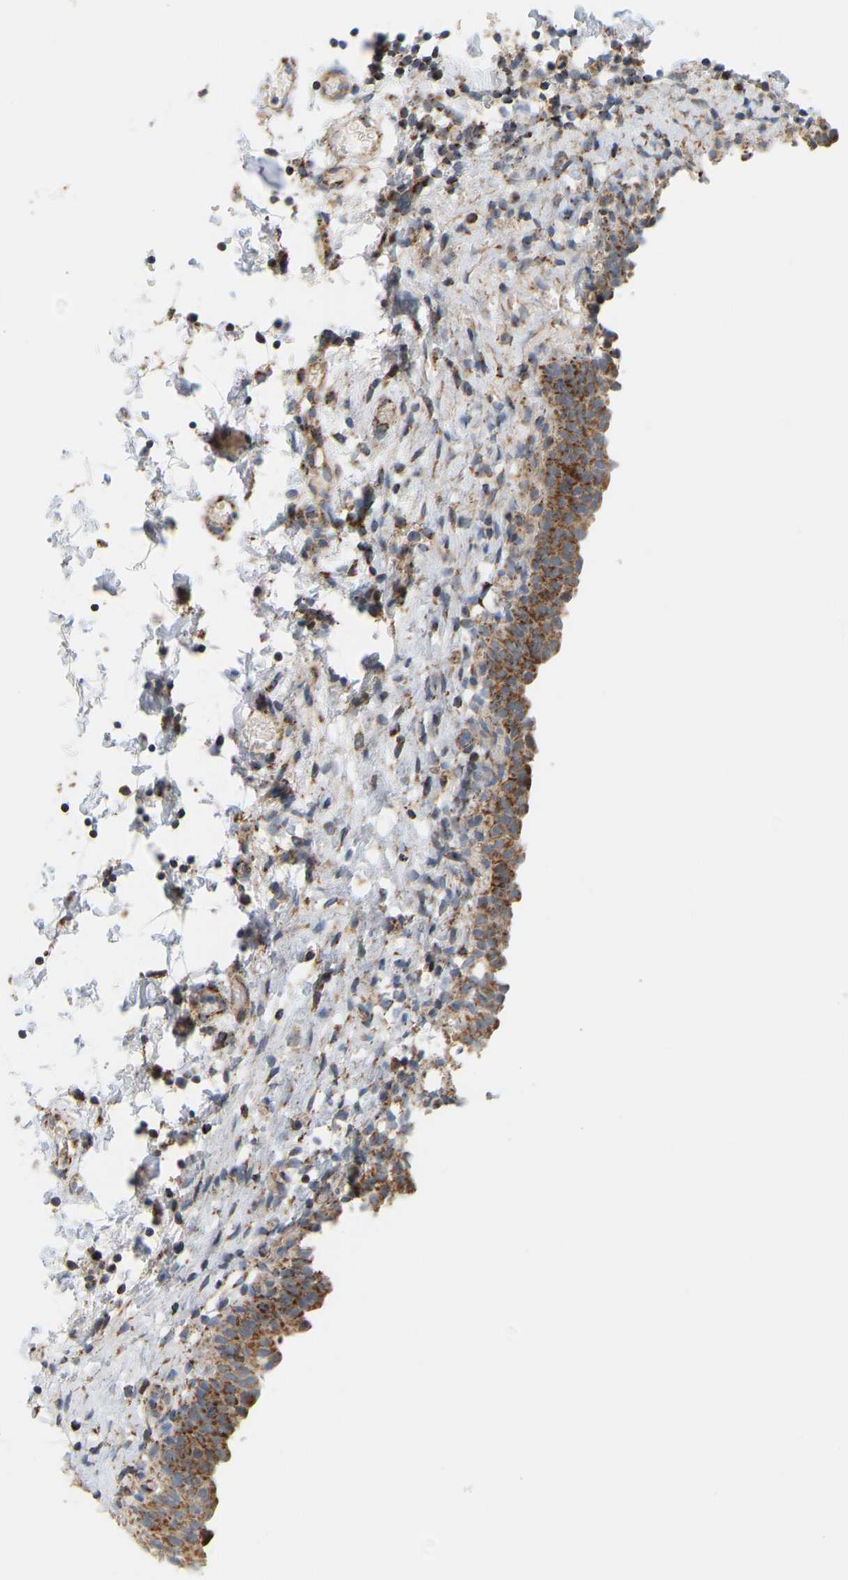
{"staining": {"intensity": "moderate", "quantity": ">75%", "location": "cytoplasmic/membranous"}, "tissue": "urinary bladder", "cell_type": "Urothelial cells", "image_type": "normal", "snomed": [{"axis": "morphology", "description": "Normal tissue, NOS"}, {"axis": "topography", "description": "Urinary bladder"}], "caption": "Immunohistochemistry staining of benign urinary bladder, which shows medium levels of moderate cytoplasmic/membranous expression in about >75% of urothelial cells indicating moderate cytoplasmic/membranous protein staining. The staining was performed using DAB (3,3'-diaminobenzidine) (brown) for protein detection and nuclei were counterstained in hematoxylin (blue).", "gene": "GPSM2", "patient": {"sex": "male", "age": 55}}